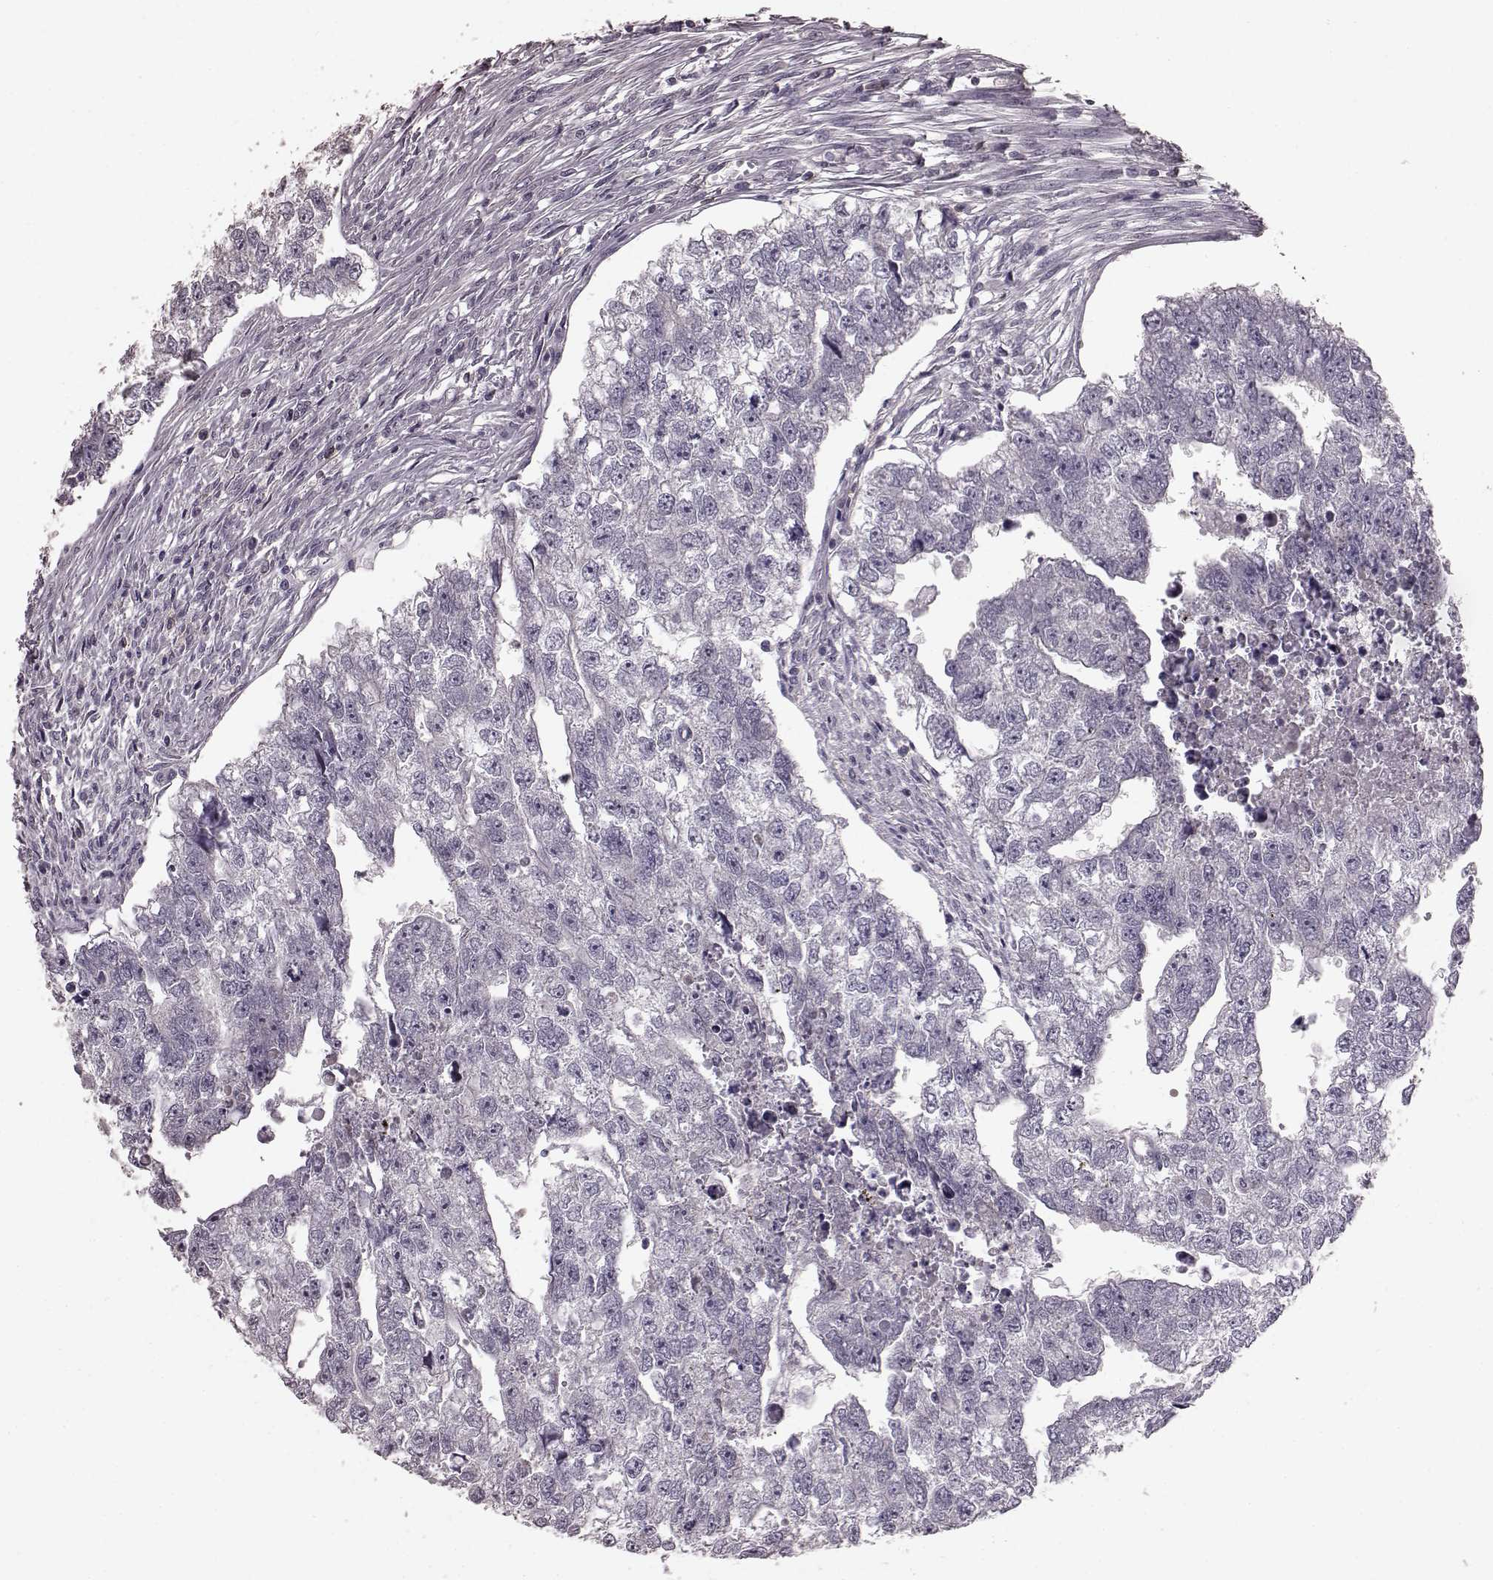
{"staining": {"intensity": "negative", "quantity": "none", "location": "none"}, "tissue": "testis cancer", "cell_type": "Tumor cells", "image_type": "cancer", "snomed": [{"axis": "morphology", "description": "Carcinoma, Embryonal, NOS"}, {"axis": "morphology", "description": "Teratoma, malignant, NOS"}, {"axis": "topography", "description": "Testis"}], "caption": "This image is of embryonal carcinoma (testis) stained with IHC to label a protein in brown with the nuclei are counter-stained blue. There is no positivity in tumor cells.", "gene": "CD28", "patient": {"sex": "male", "age": 44}}